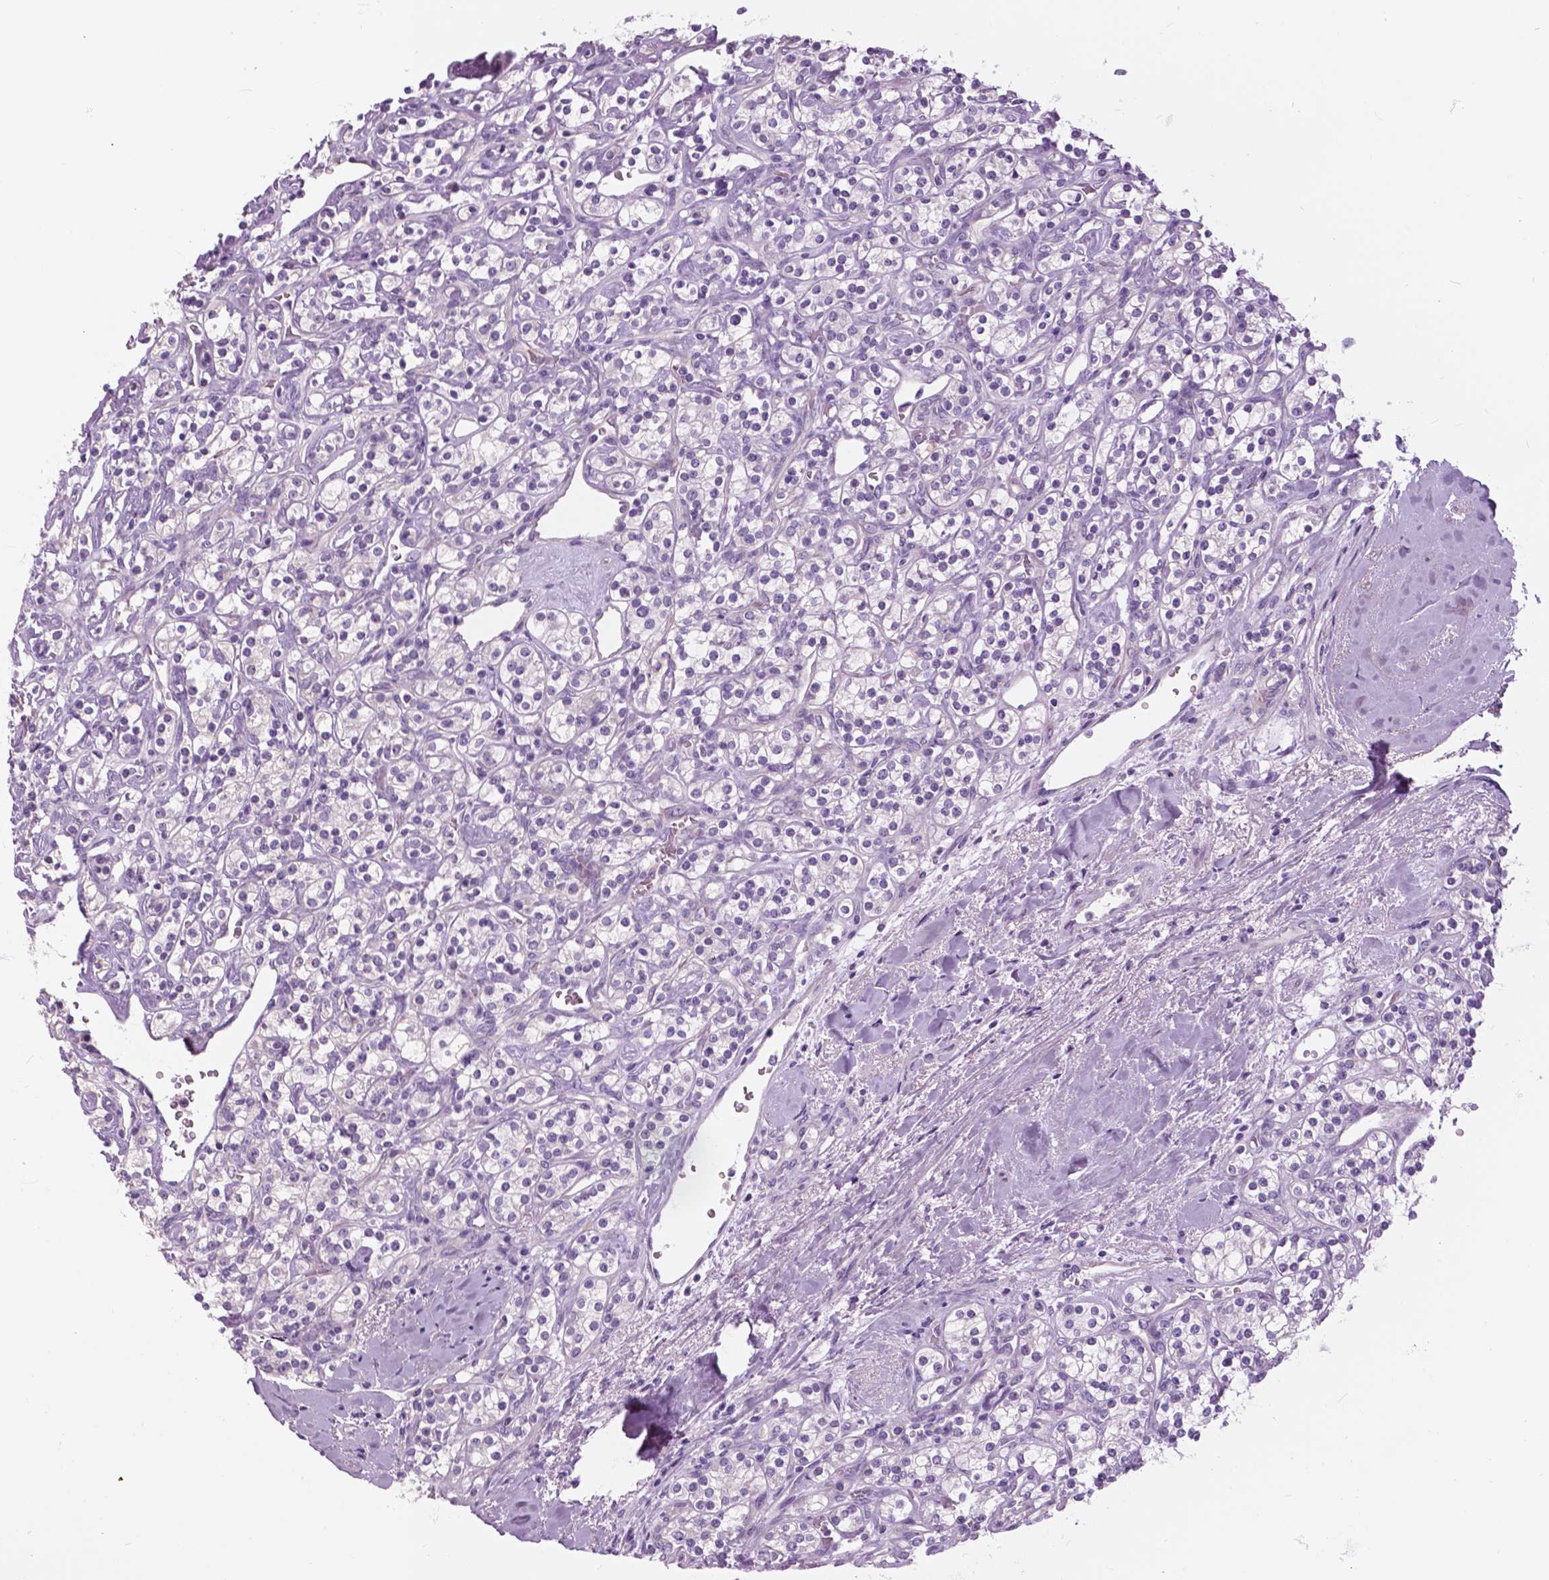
{"staining": {"intensity": "negative", "quantity": "none", "location": "none"}, "tissue": "renal cancer", "cell_type": "Tumor cells", "image_type": "cancer", "snomed": [{"axis": "morphology", "description": "Adenocarcinoma, NOS"}, {"axis": "topography", "description": "Kidney"}], "caption": "Immunohistochemical staining of human adenocarcinoma (renal) demonstrates no significant expression in tumor cells.", "gene": "SERPINI1", "patient": {"sex": "male", "age": 77}}